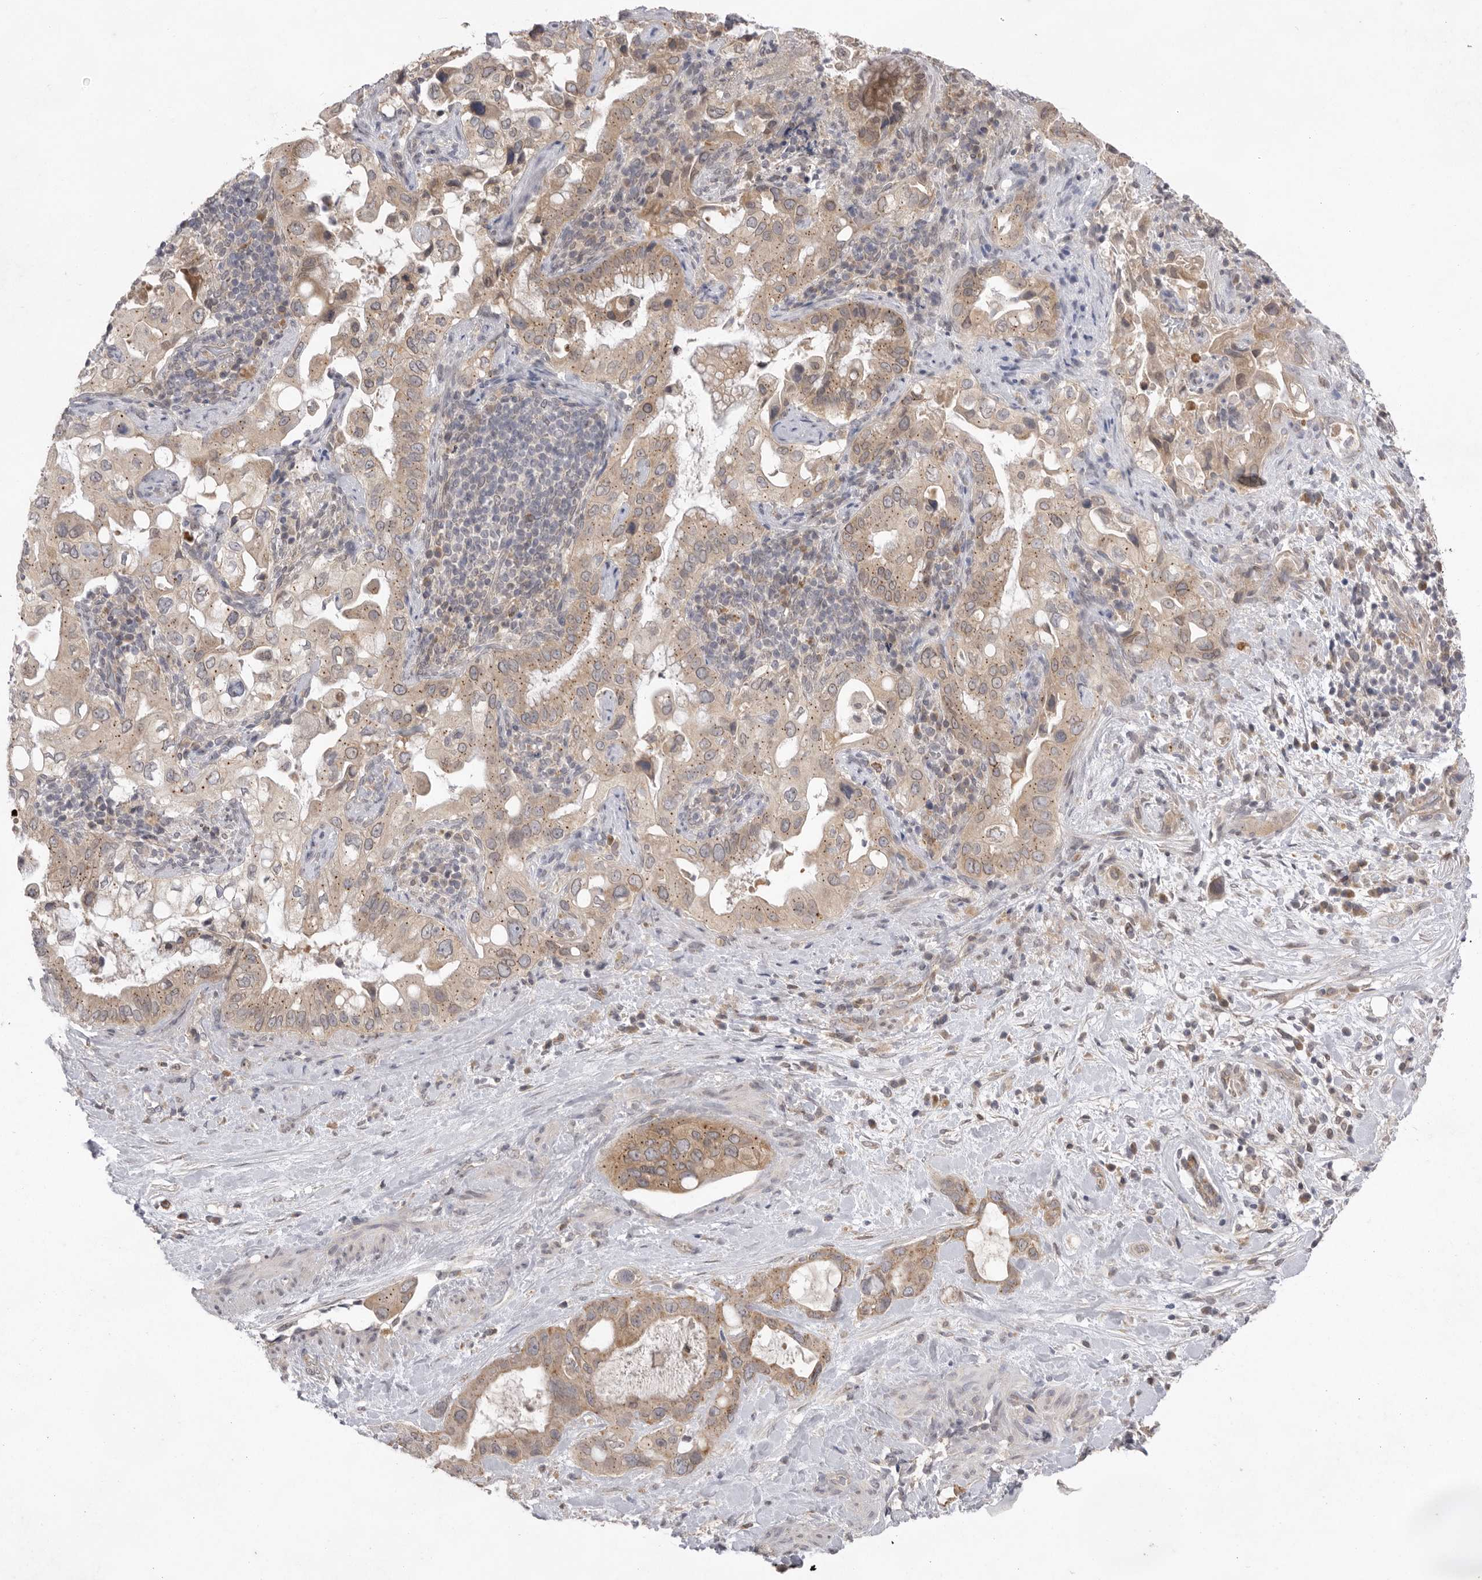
{"staining": {"intensity": "moderate", "quantity": ">75%", "location": "cytoplasmic/membranous"}, "tissue": "pancreatic cancer", "cell_type": "Tumor cells", "image_type": "cancer", "snomed": [{"axis": "morphology", "description": "Inflammation, NOS"}, {"axis": "morphology", "description": "Adenocarcinoma, NOS"}, {"axis": "topography", "description": "Pancreas"}], "caption": "Pancreatic adenocarcinoma stained with a brown dye exhibits moderate cytoplasmic/membranous positive positivity in about >75% of tumor cells.", "gene": "TLR3", "patient": {"sex": "female", "age": 56}}